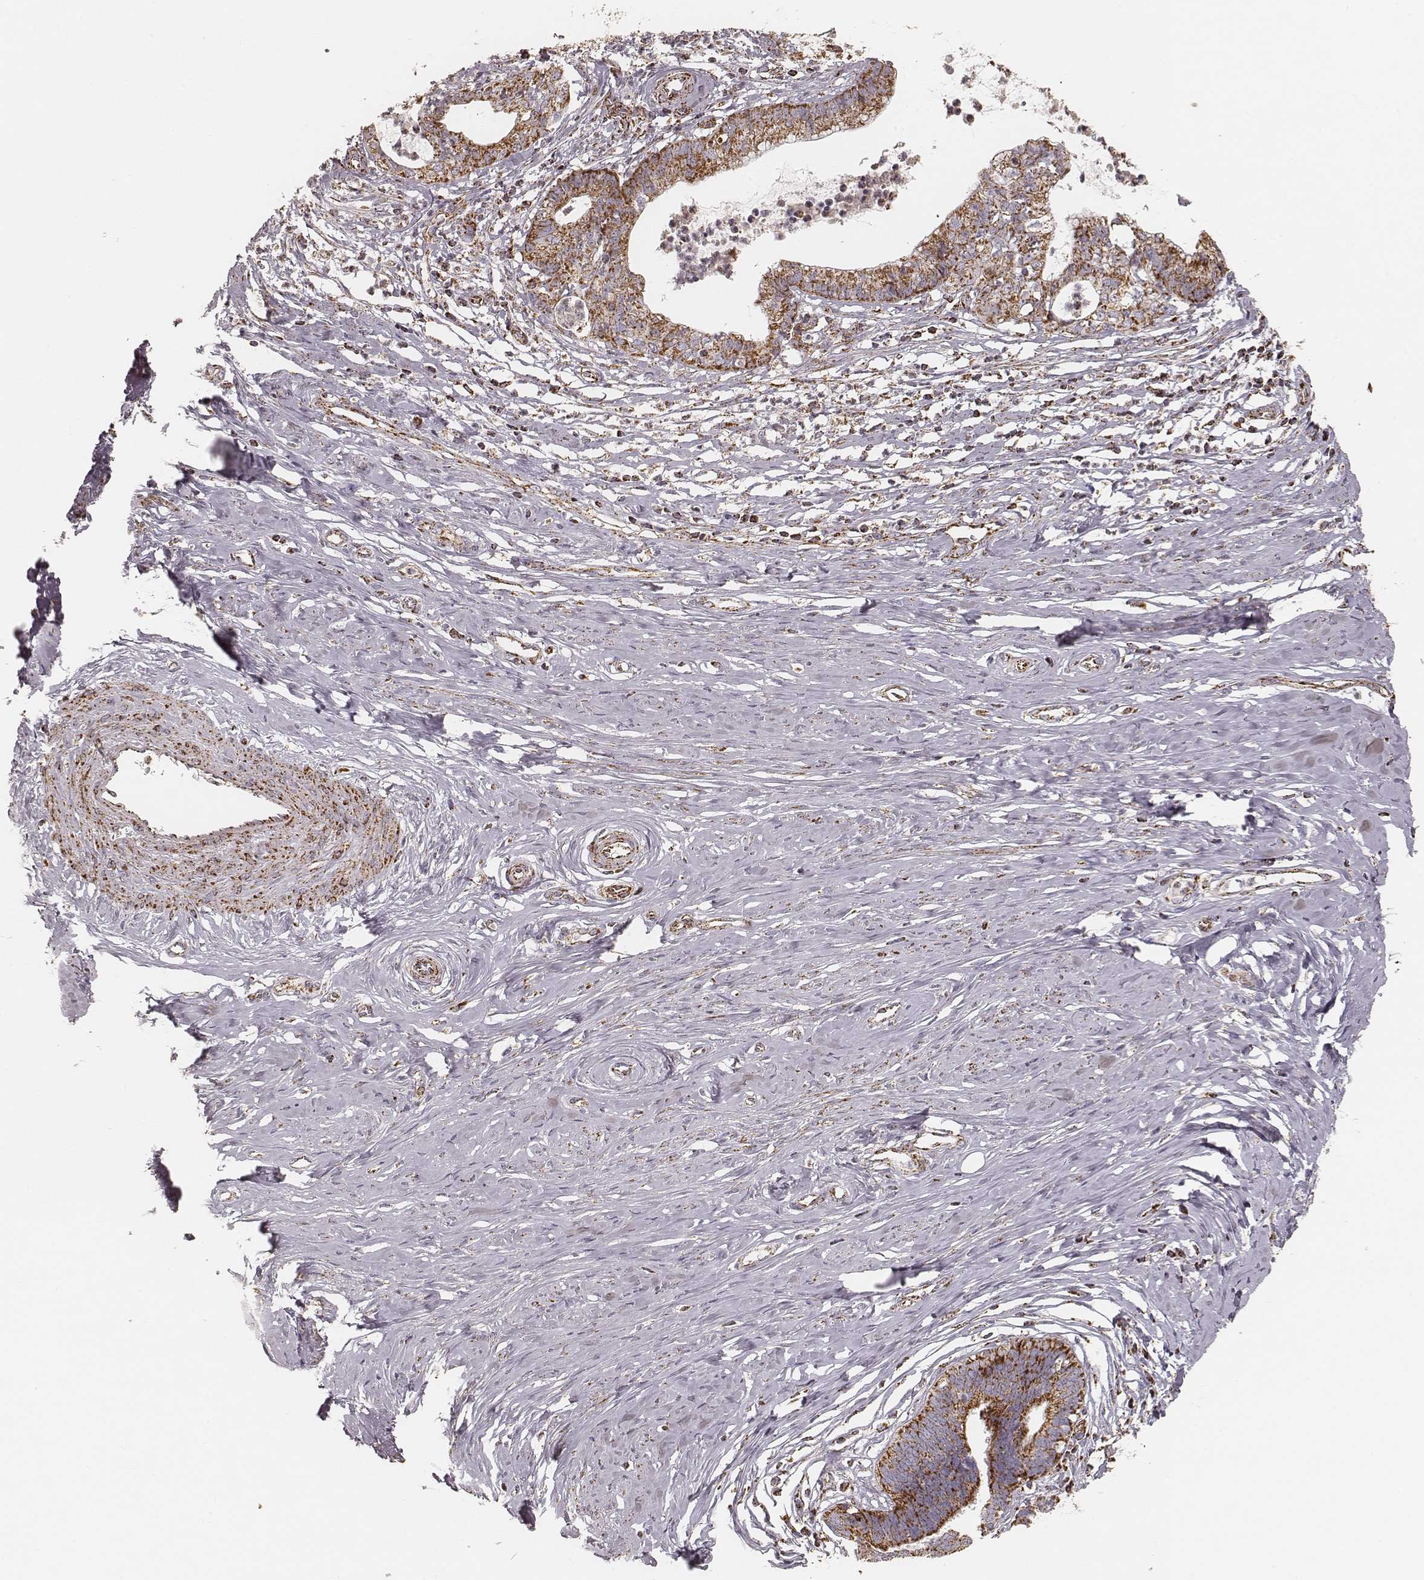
{"staining": {"intensity": "strong", "quantity": ">75%", "location": "cytoplasmic/membranous"}, "tissue": "cervical cancer", "cell_type": "Tumor cells", "image_type": "cancer", "snomed": [{"axis": "morphology", "description": "Normal tissue, NOS"}, {"axis": "morphology", "description": "Adenocarcinoma, NOS"}, {"axis": "topography", "description": "Cervix"}], "caption": "Adenocarcinoma (cervical) stained for a protein (brown) exhibits strong cytoplasmic/membranous positive positivity in approximately >75% of tumor cells.", "gene": "CS", "patient": {"sex": "female", "age": 38}}